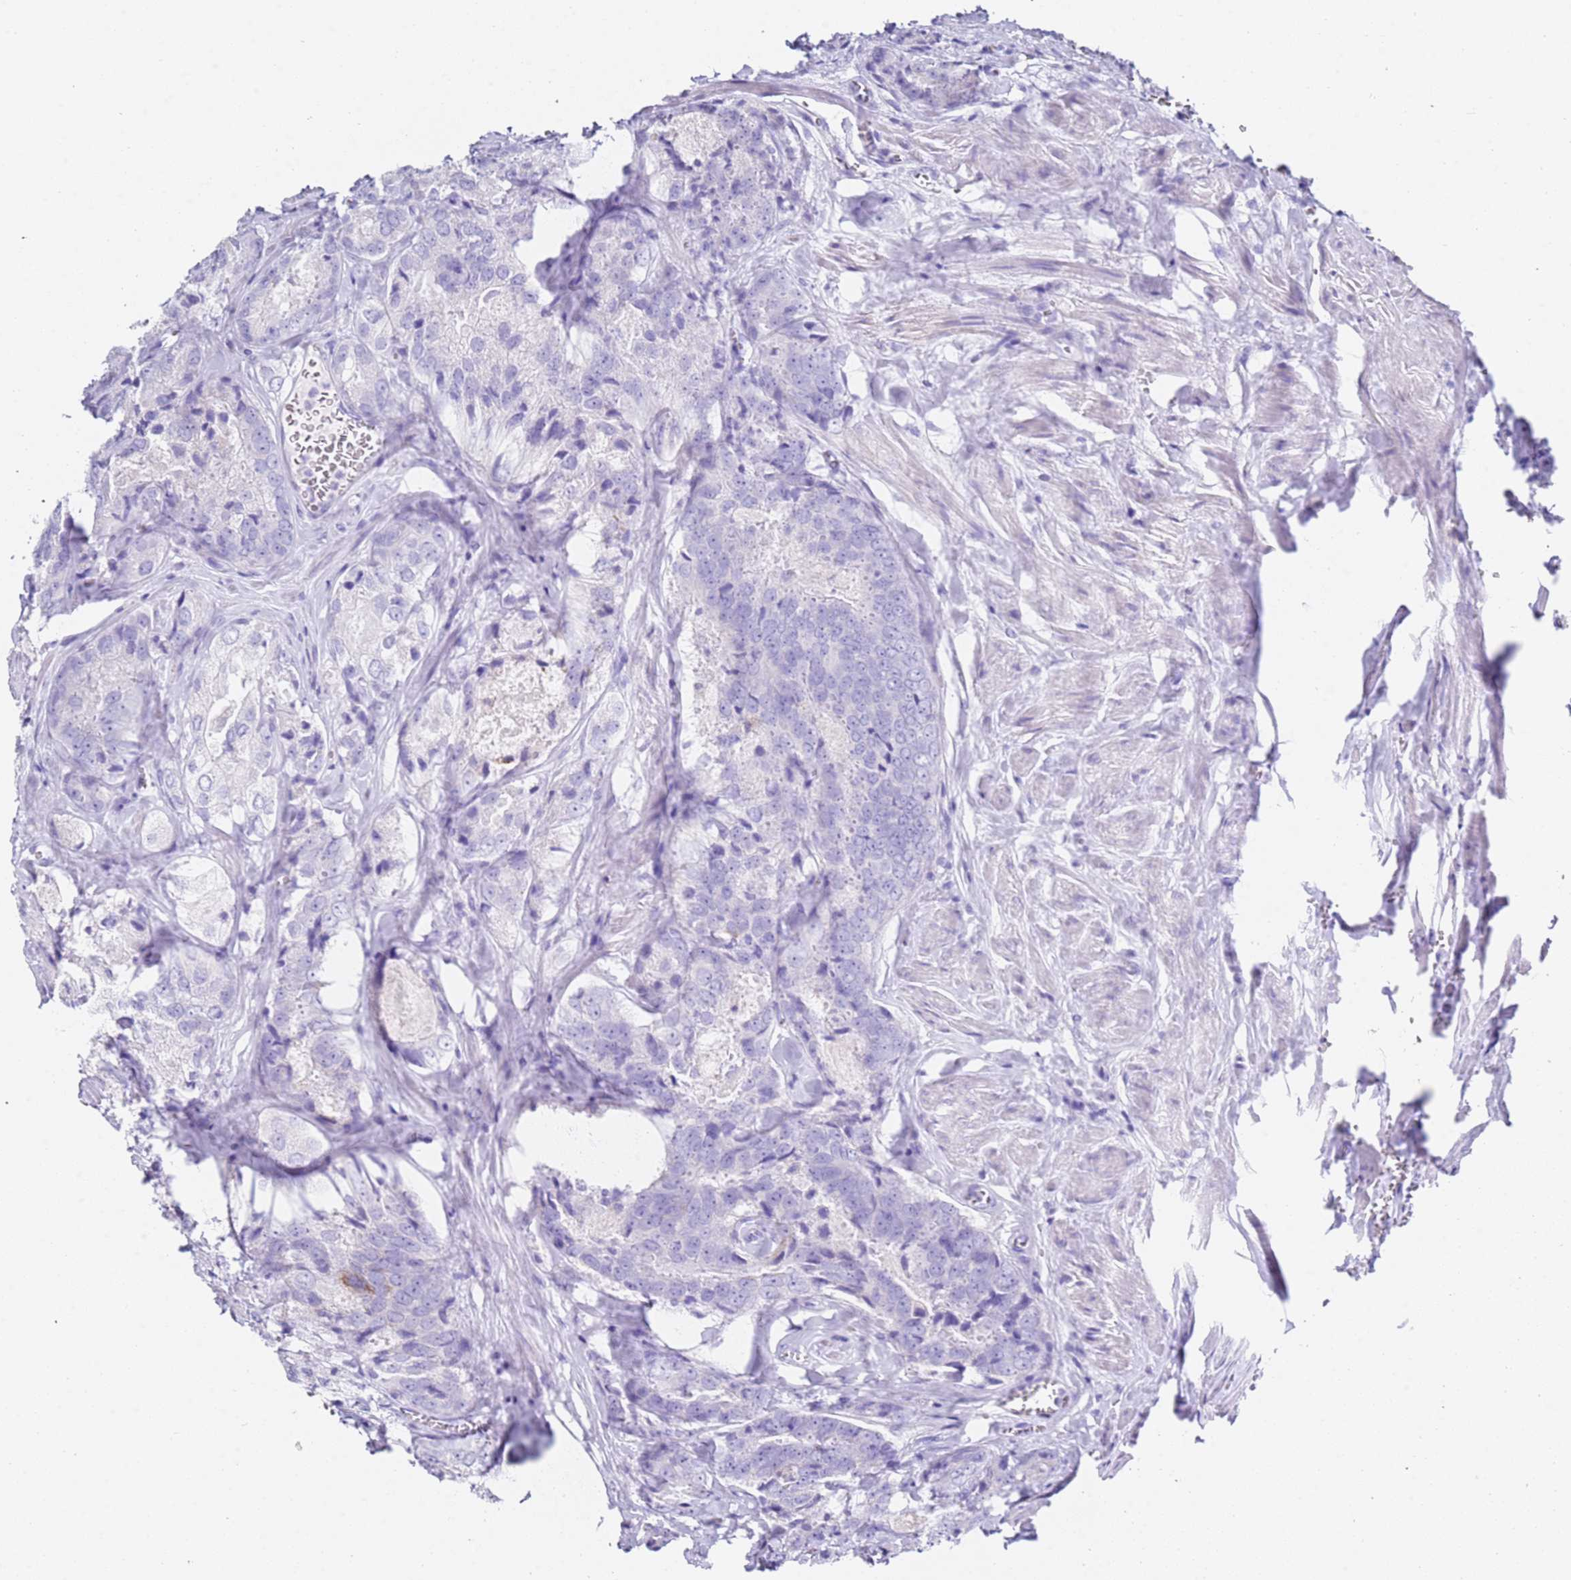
{"staining": {"intensity": "negative", "quantity": "none", "location": "none"}, "tissue": "prostate cancer", "cell_type": "Tumor cells", "image_type": "cancer", "snomed": [{"axis": "morphology", "description": "Adenocarcinoma, Low grade"}, {"axis": "topography", "description": "Prostate"}], "caption": "This is an immunohistochemistry (IHC) histopathology image of human prostate low-grade adenocarcinoma. There is no expression in tumor cells.", "gene": "PTBP2", "patient": {"sex": "male", "age": 68}}